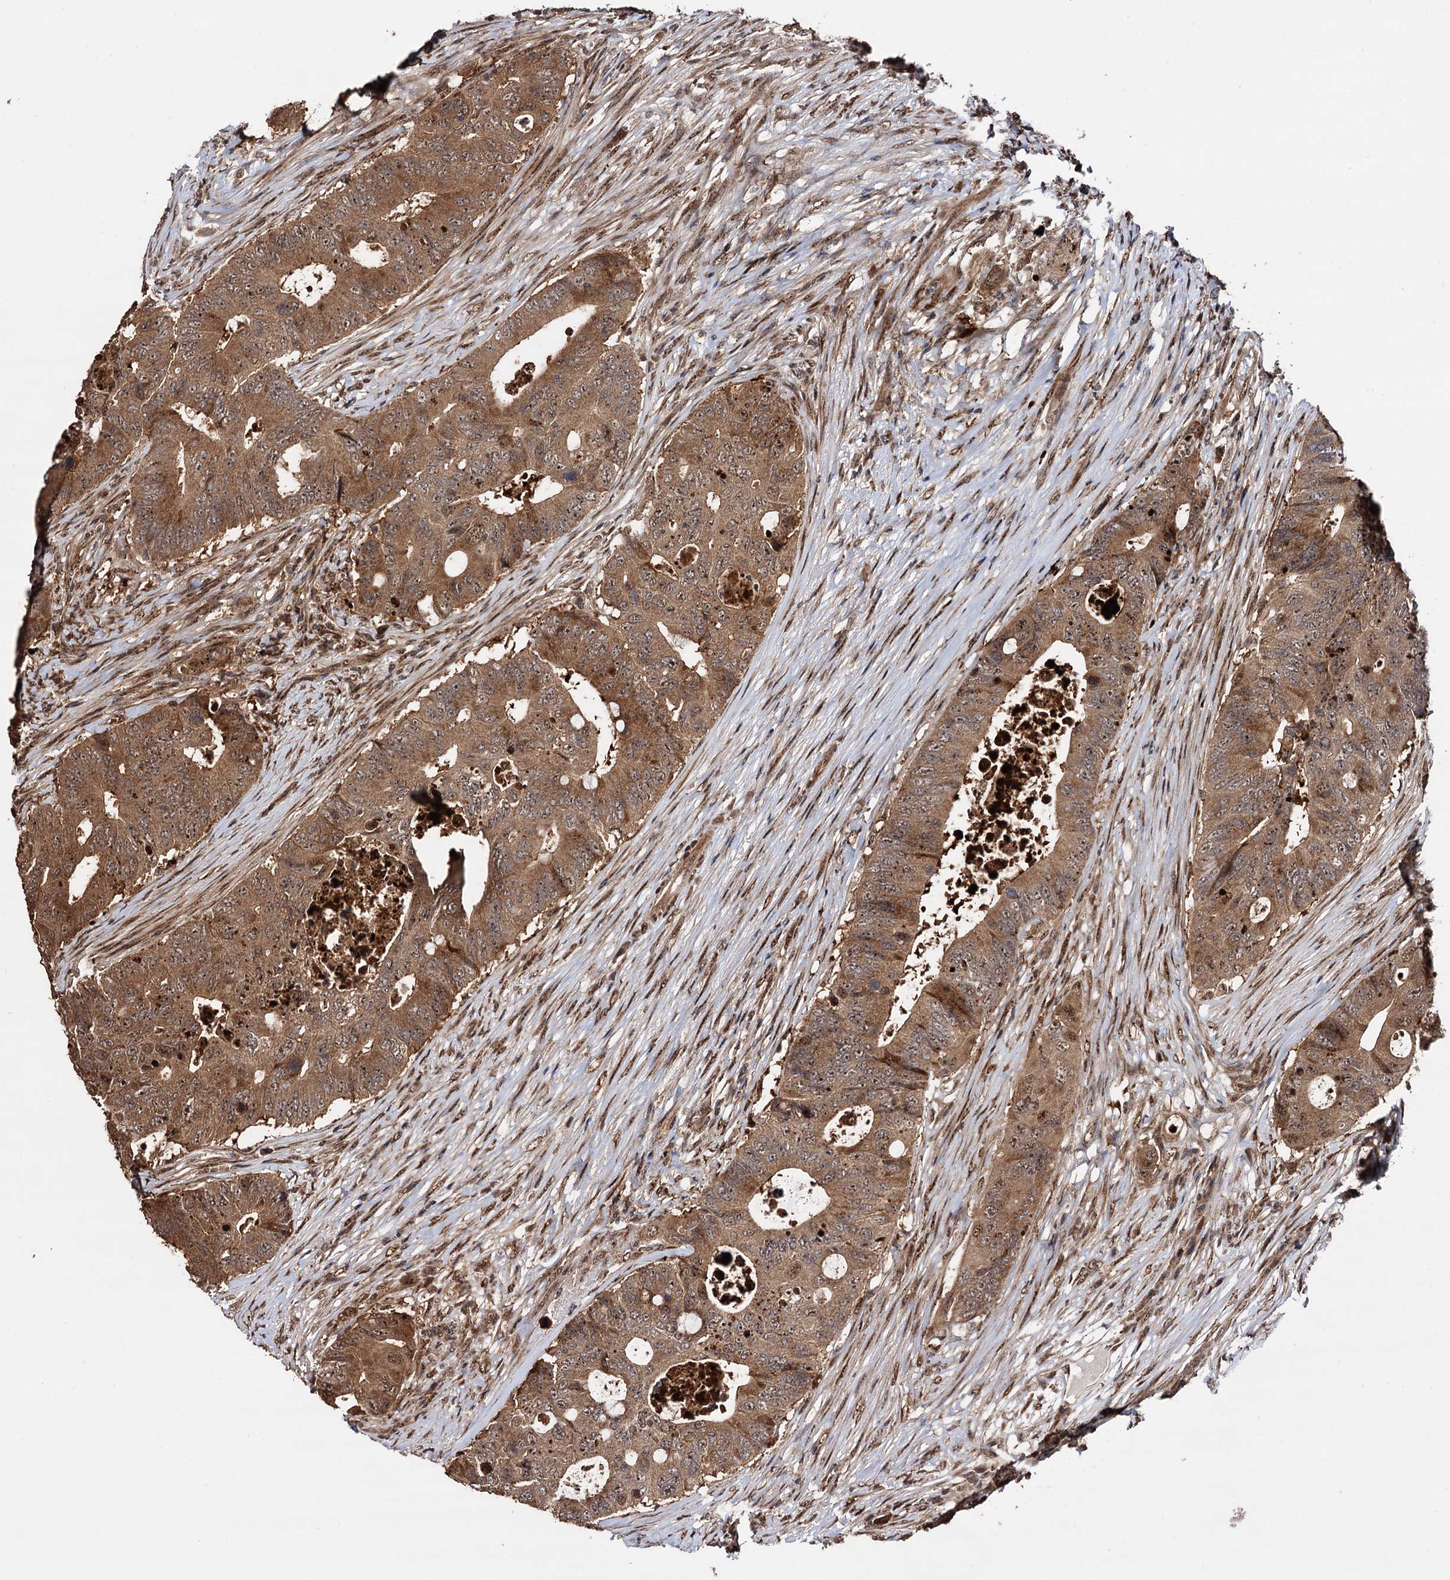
{"staining": {"intensity": "moderate", "quantity": ">75%", "location": "cytoplasmic/membranous,nuclear"}, "tissue": "colorectal cancer", "cell_type": "Tumor cells", "image_type": "cancer", "snomed": [{"axis": "morphology", "description": "Adenocarcinoma, NOS"}, {"axis": "topography", "description": "Colon"}], "caption": "Immunohistochemical staining of human adenocarcinoma (colorectal) reveals medium levels of moderate cytoplasmic/membranous and nuclear positivity in about >75% of tumor cells.", "gene": "PIGB", "patient": {"sex": "male", "age": 71}}